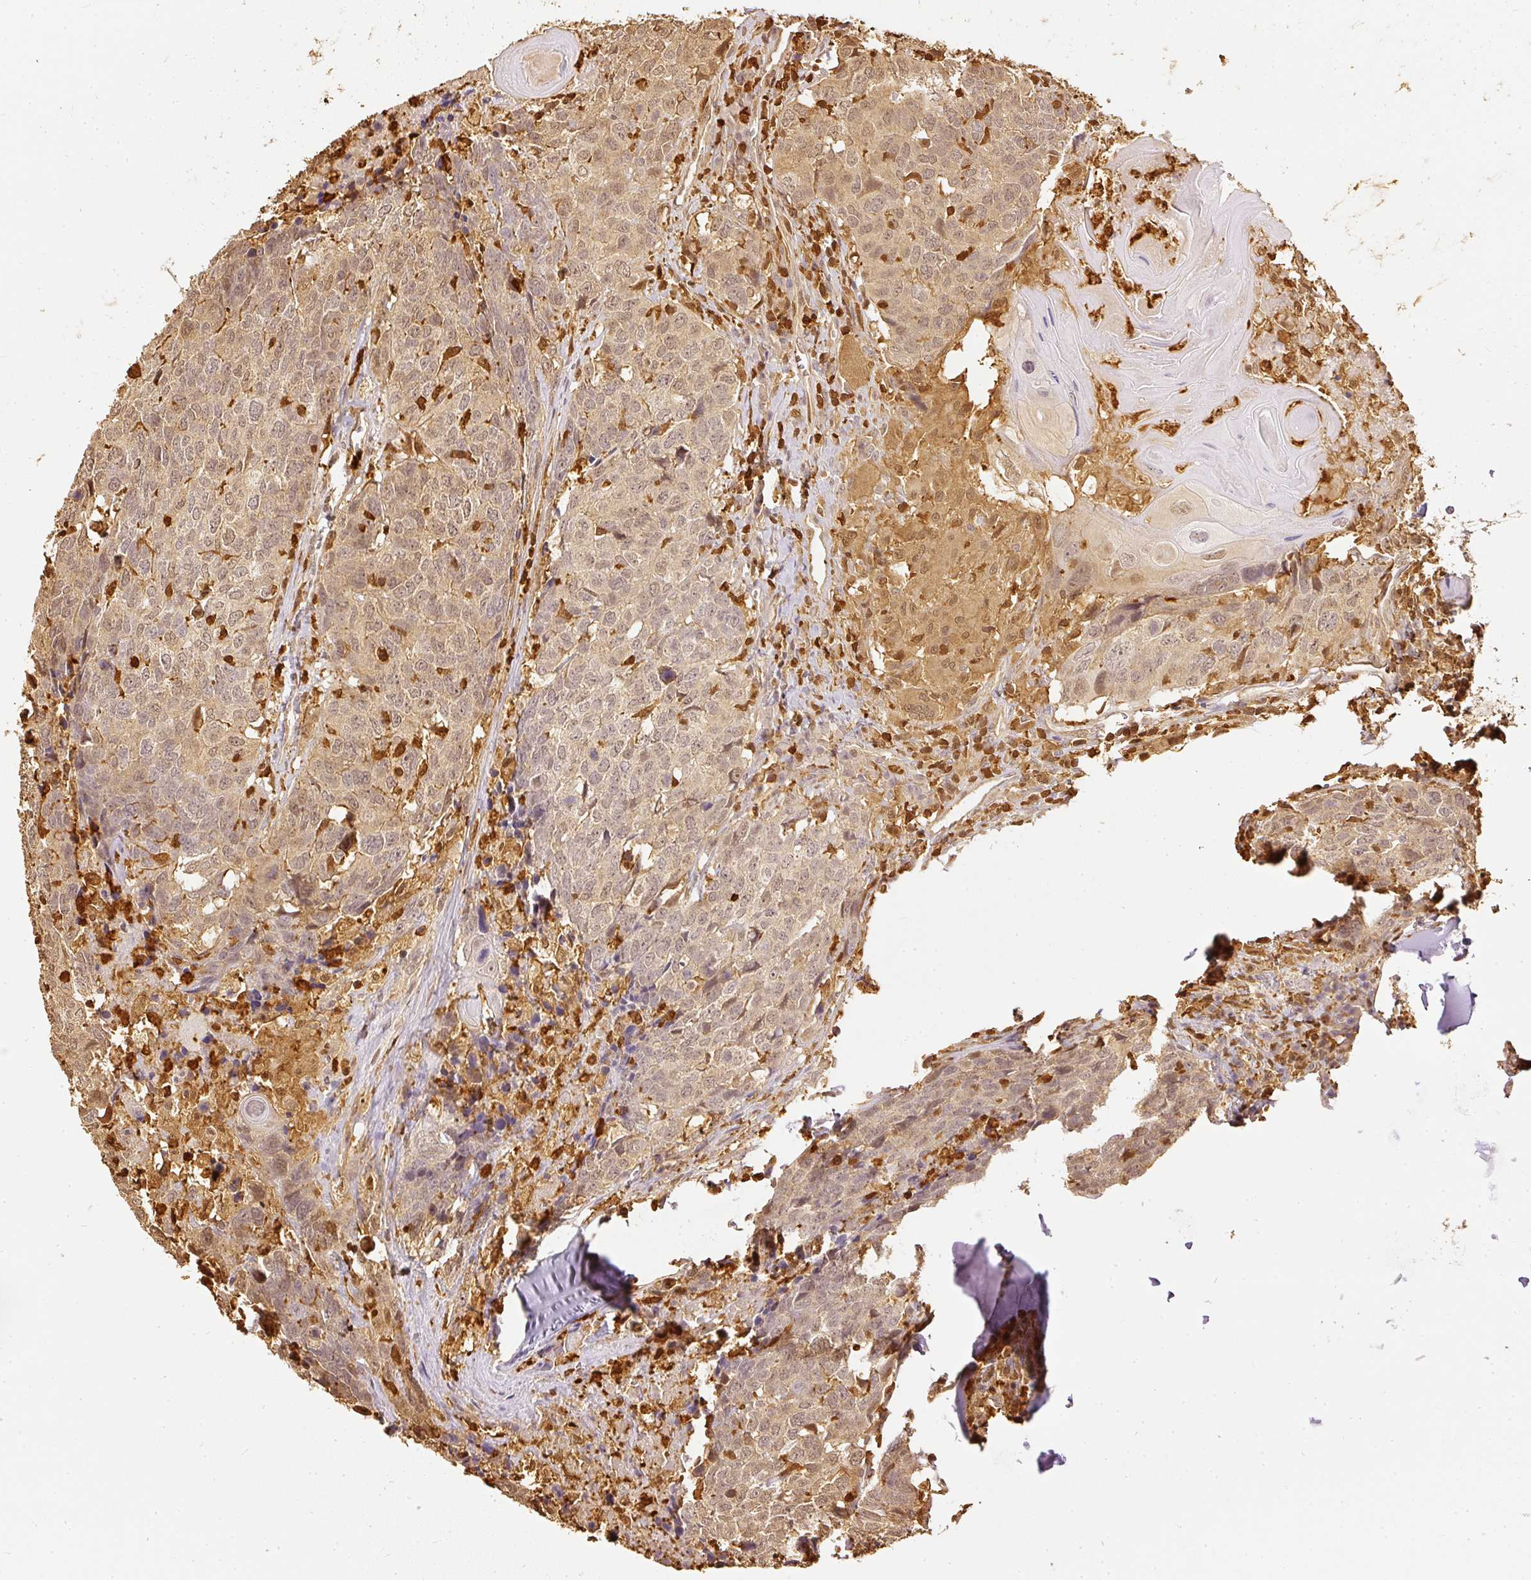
{"staining": {"intensity": "weak", "quantity": ">75%", "location": "cytoplasmic/membranous,nuclear"}, "tissue": "head and neck cancer", "cell_type": "Tumor cells", "image_type": "cancer", "snomed": [{"axis": "morphology", "description": "Normal tissue, NOS"}, {"axis": "morphology", "description": "Squamous cell carcinoma, NOS"}, {"axis": "topography", "description": "Skeletal muscle"}, {"axis": "topography", "description": "Vascular tissue"}, {"axis": "topography", "description": "Peripheral nerve tissue"}, {"axis": "topography", "description": "Head-Neck"}], "caption": "About >75% of tumor cells in human head and neck cancer (squamous cell carcinoma) show weak cytoplasmic/membranous and nuclear protein positivity as visualized by brown immunohistochemical staining.", "gene": "PFN1", "patient": {"sex": "male", "age": 66}}